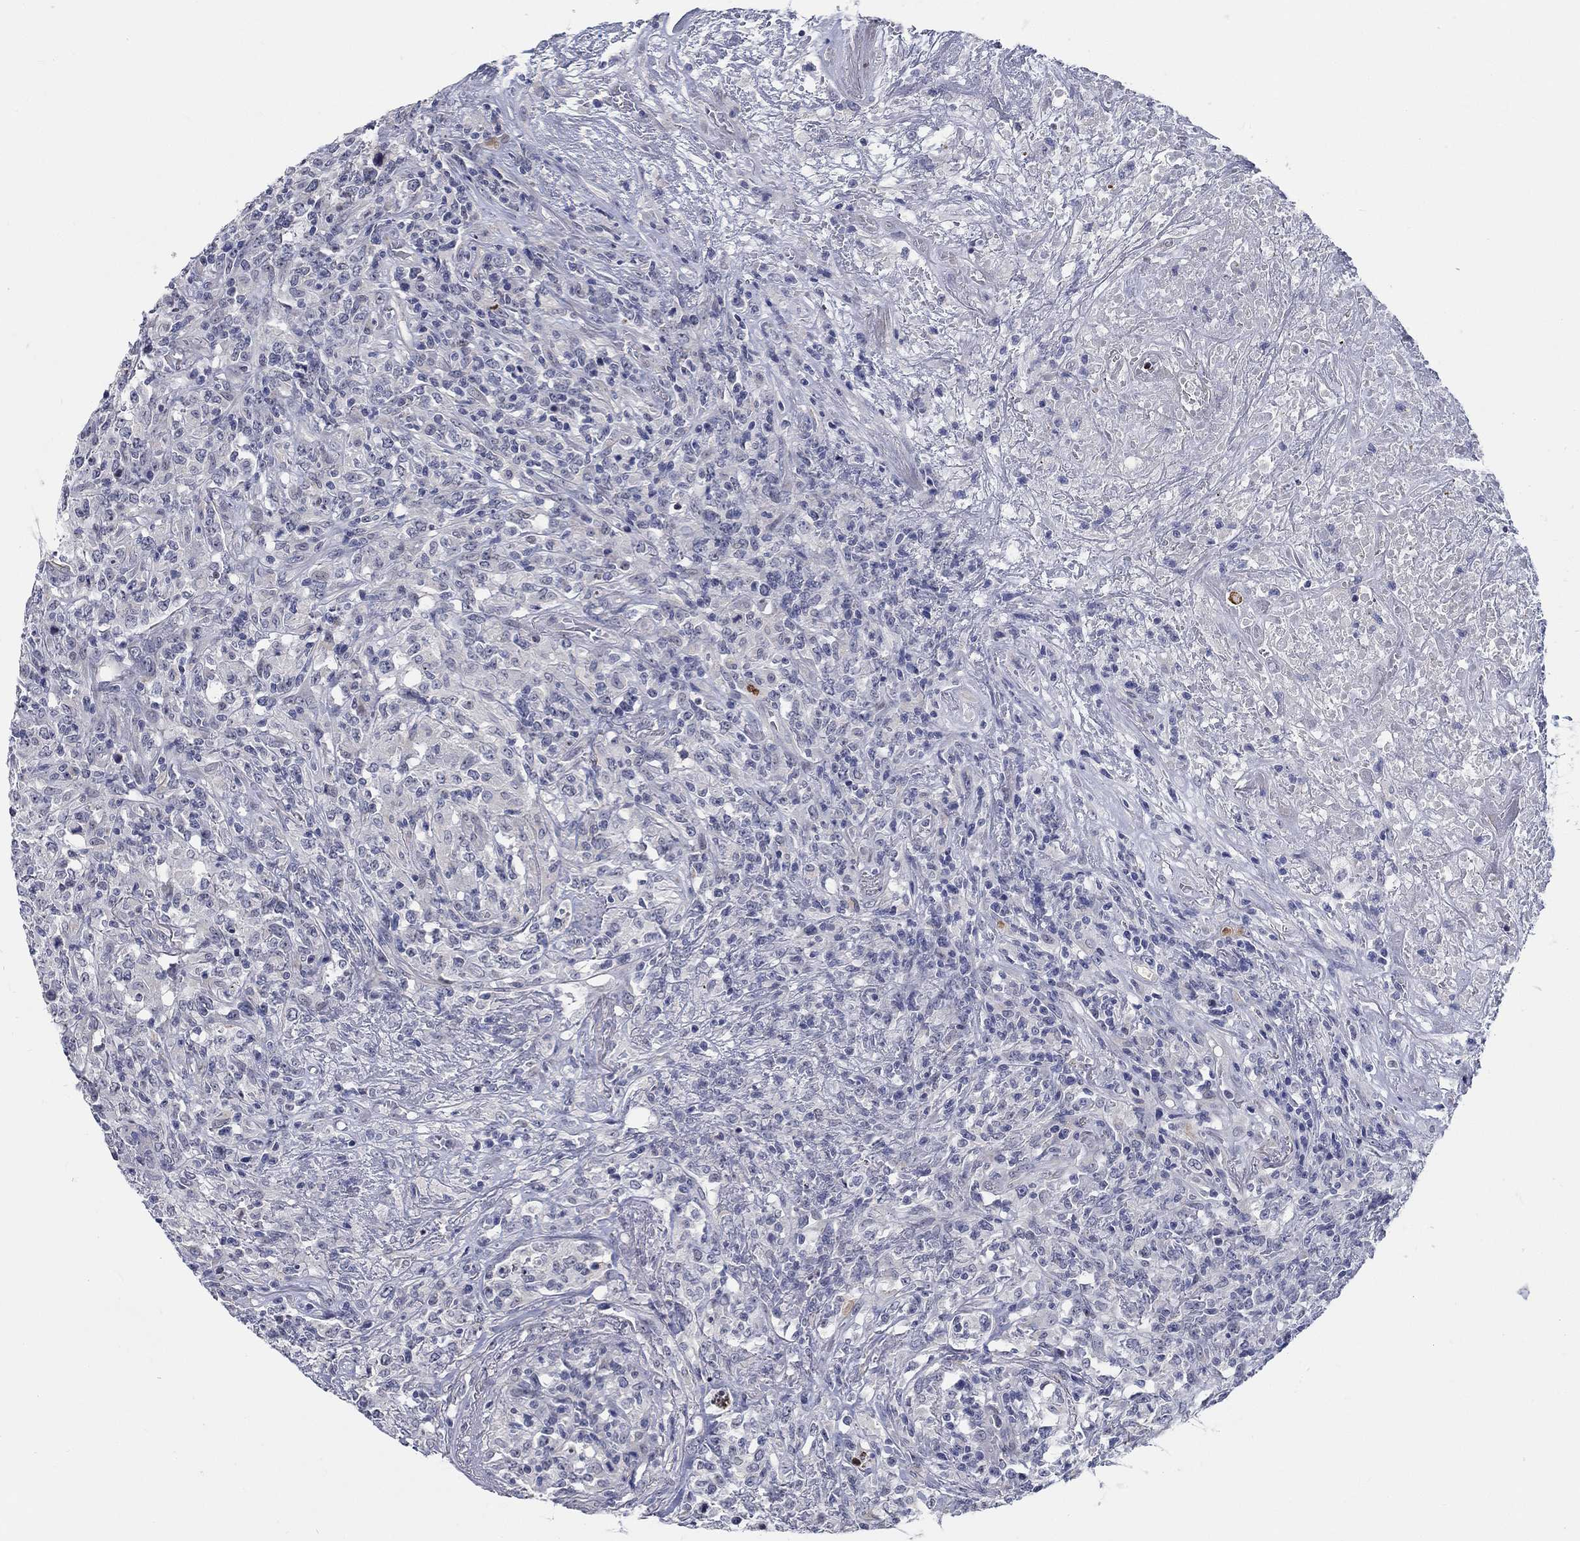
{"staining": {"intensity": "negative", "quantity": "none", "location": "none"}, "tissue": "lymphoma", "cell_type": "Tumor cells", "image_type": "cancer", "snomed": [{"axis": "morphology", "description": "Malignant lymphoma, non-Hodgkin's type, High grade"}, {"axis": "topography", "description": "Lung"}], "caption": "Immunohistochemistry (IHC) image of lymphoma stained for a protein (brown), which displays no staining in tumor cells.", "gene": "SMIM18", "patient": {"sex": "male", "age": 79}}